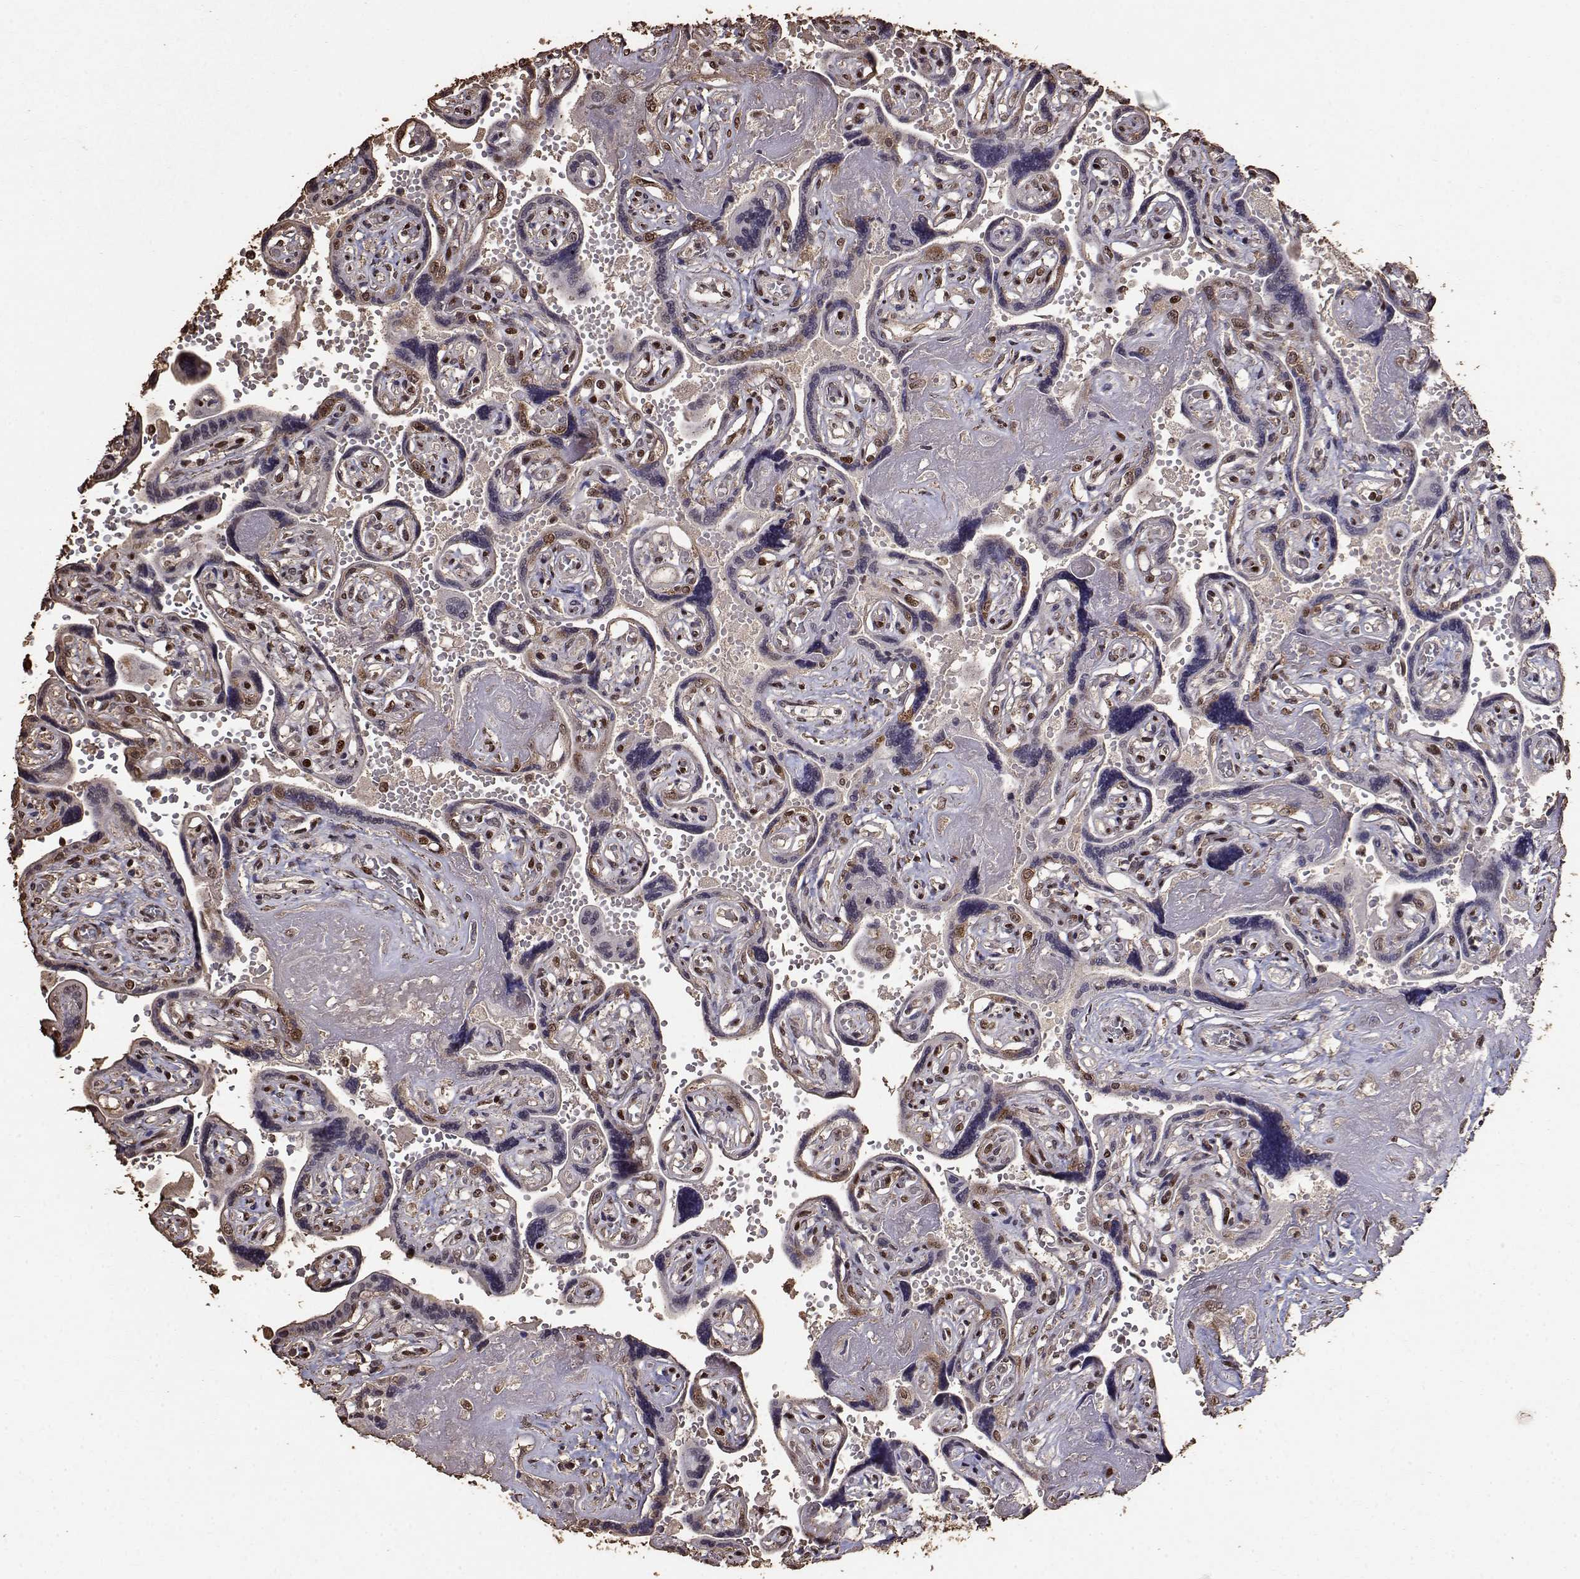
{"staining": {"intensity": "strong", "quantity": ">75%", "location": "nuclear"}, "tissue": "placenta", "cell_type": "Decidual cells", "image_type": "normal", "snomed": [{"axis": "morphology", "description": "Normal tissue, NOS"}, {"axis": "topography", "description": "Placenta"}], "caption": "A high-resolution histopathology image shows IHC staining of benign placenta, which shows strong nuclear expression in about >75% of decidual cells. (Brightfield microscopy of DAB IHC at high magnification).", "gene": "TOE1", "patient": {"sex": "female", "age": 32}}